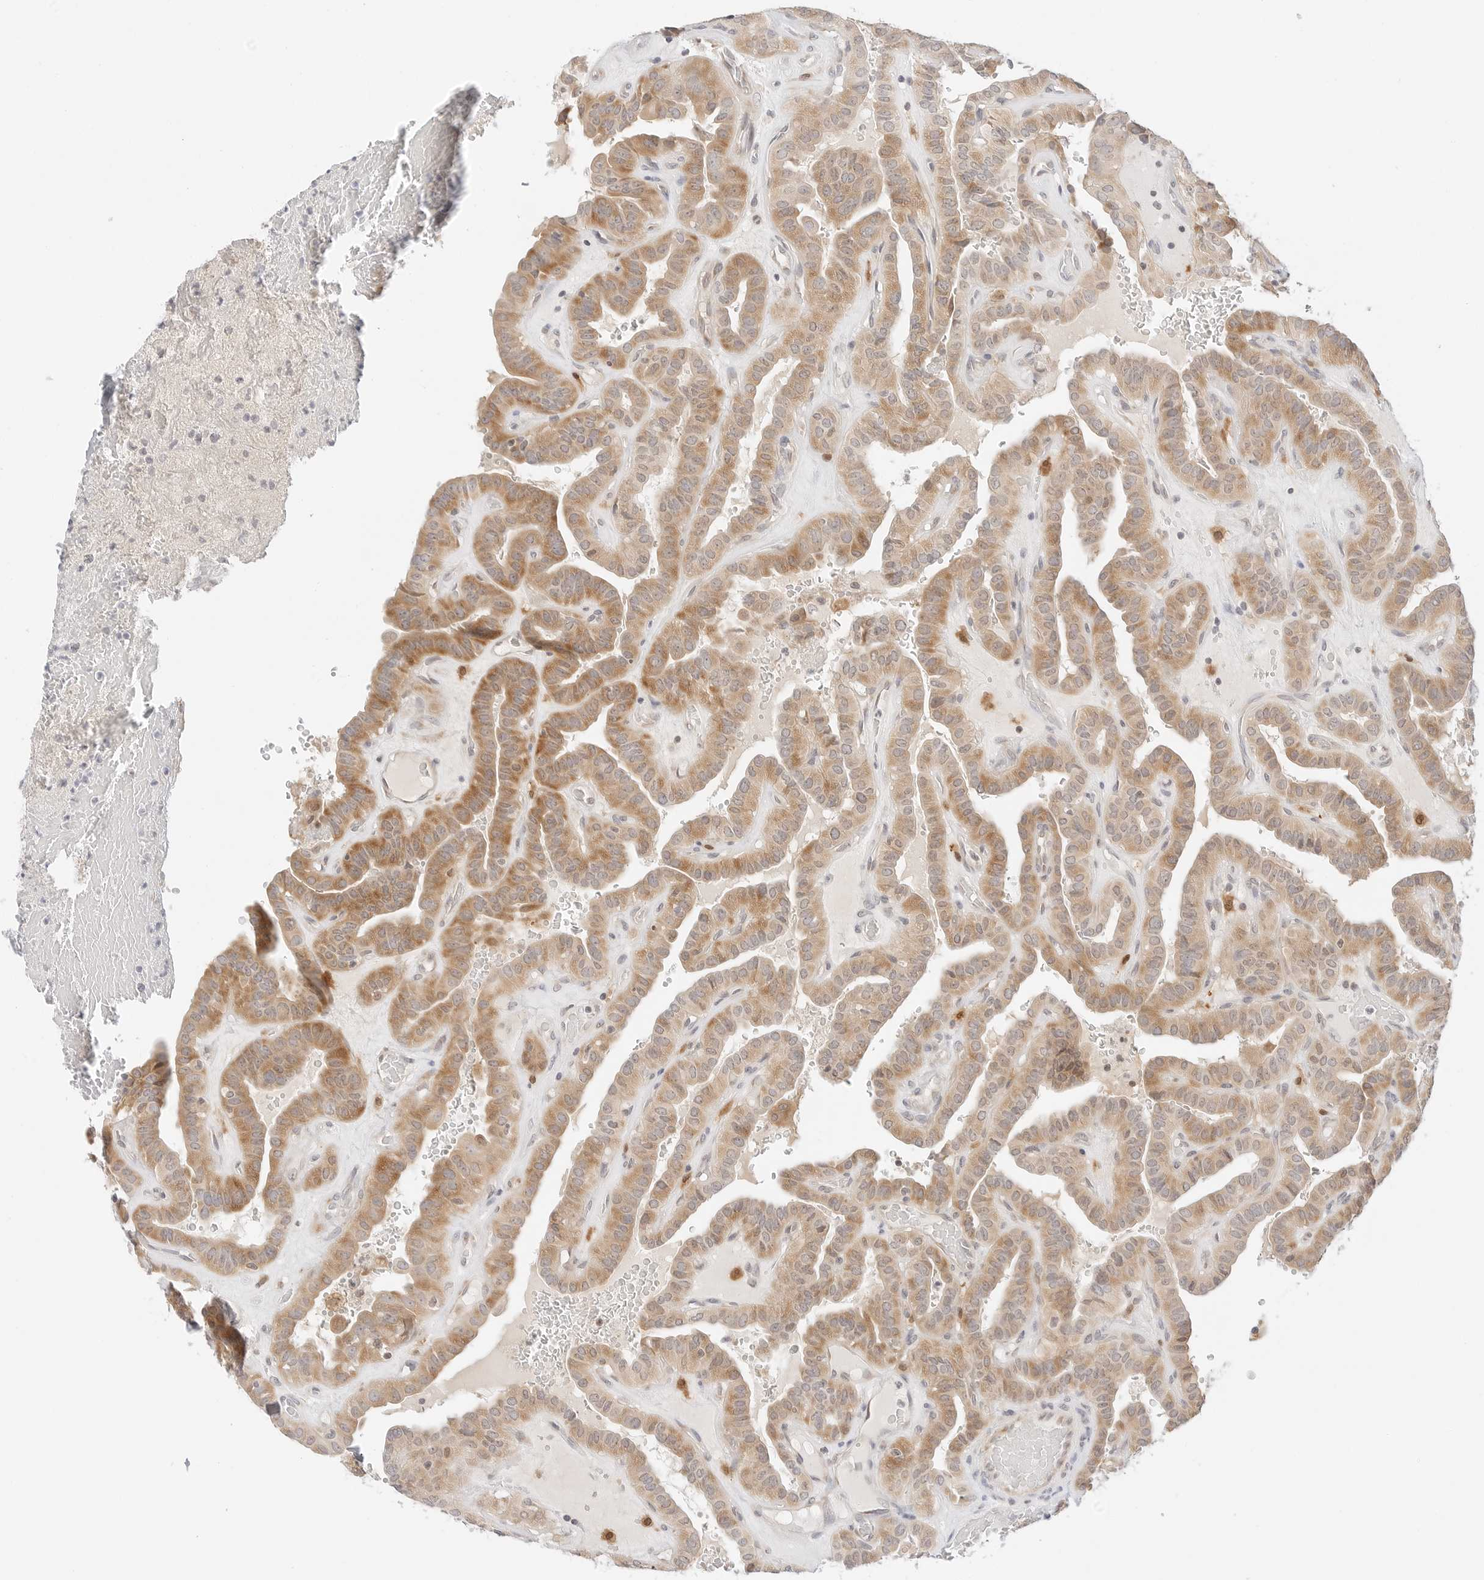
{"staining": {"intensity": "moderate", "quantity": ">75%", "location": "cytoplasmic/membranous"}, "tissue": "thyroid cancer", "cell_type": "Tumor cells", "image_type": "cancer", "snomed": [{"axis": "morphology", "description": "Papillary adenocarcinoma, NOS"}, {"axis": "topography", "description": "Thyroid gland"}], "caption": "The image reveals staining of thyroid papillary adenocarcinoma, revealing moderate cytoplasmic/membranous protein positivity (brown color) within tumor cells. (Stains: DAB (3,3'-diaminobenzidine) in brown, nuclei in blue, Microscopy: brightfield microscopy at high magnification).", "gene": "ERO1B", "patient": {"sex": "male", "age": 77}}